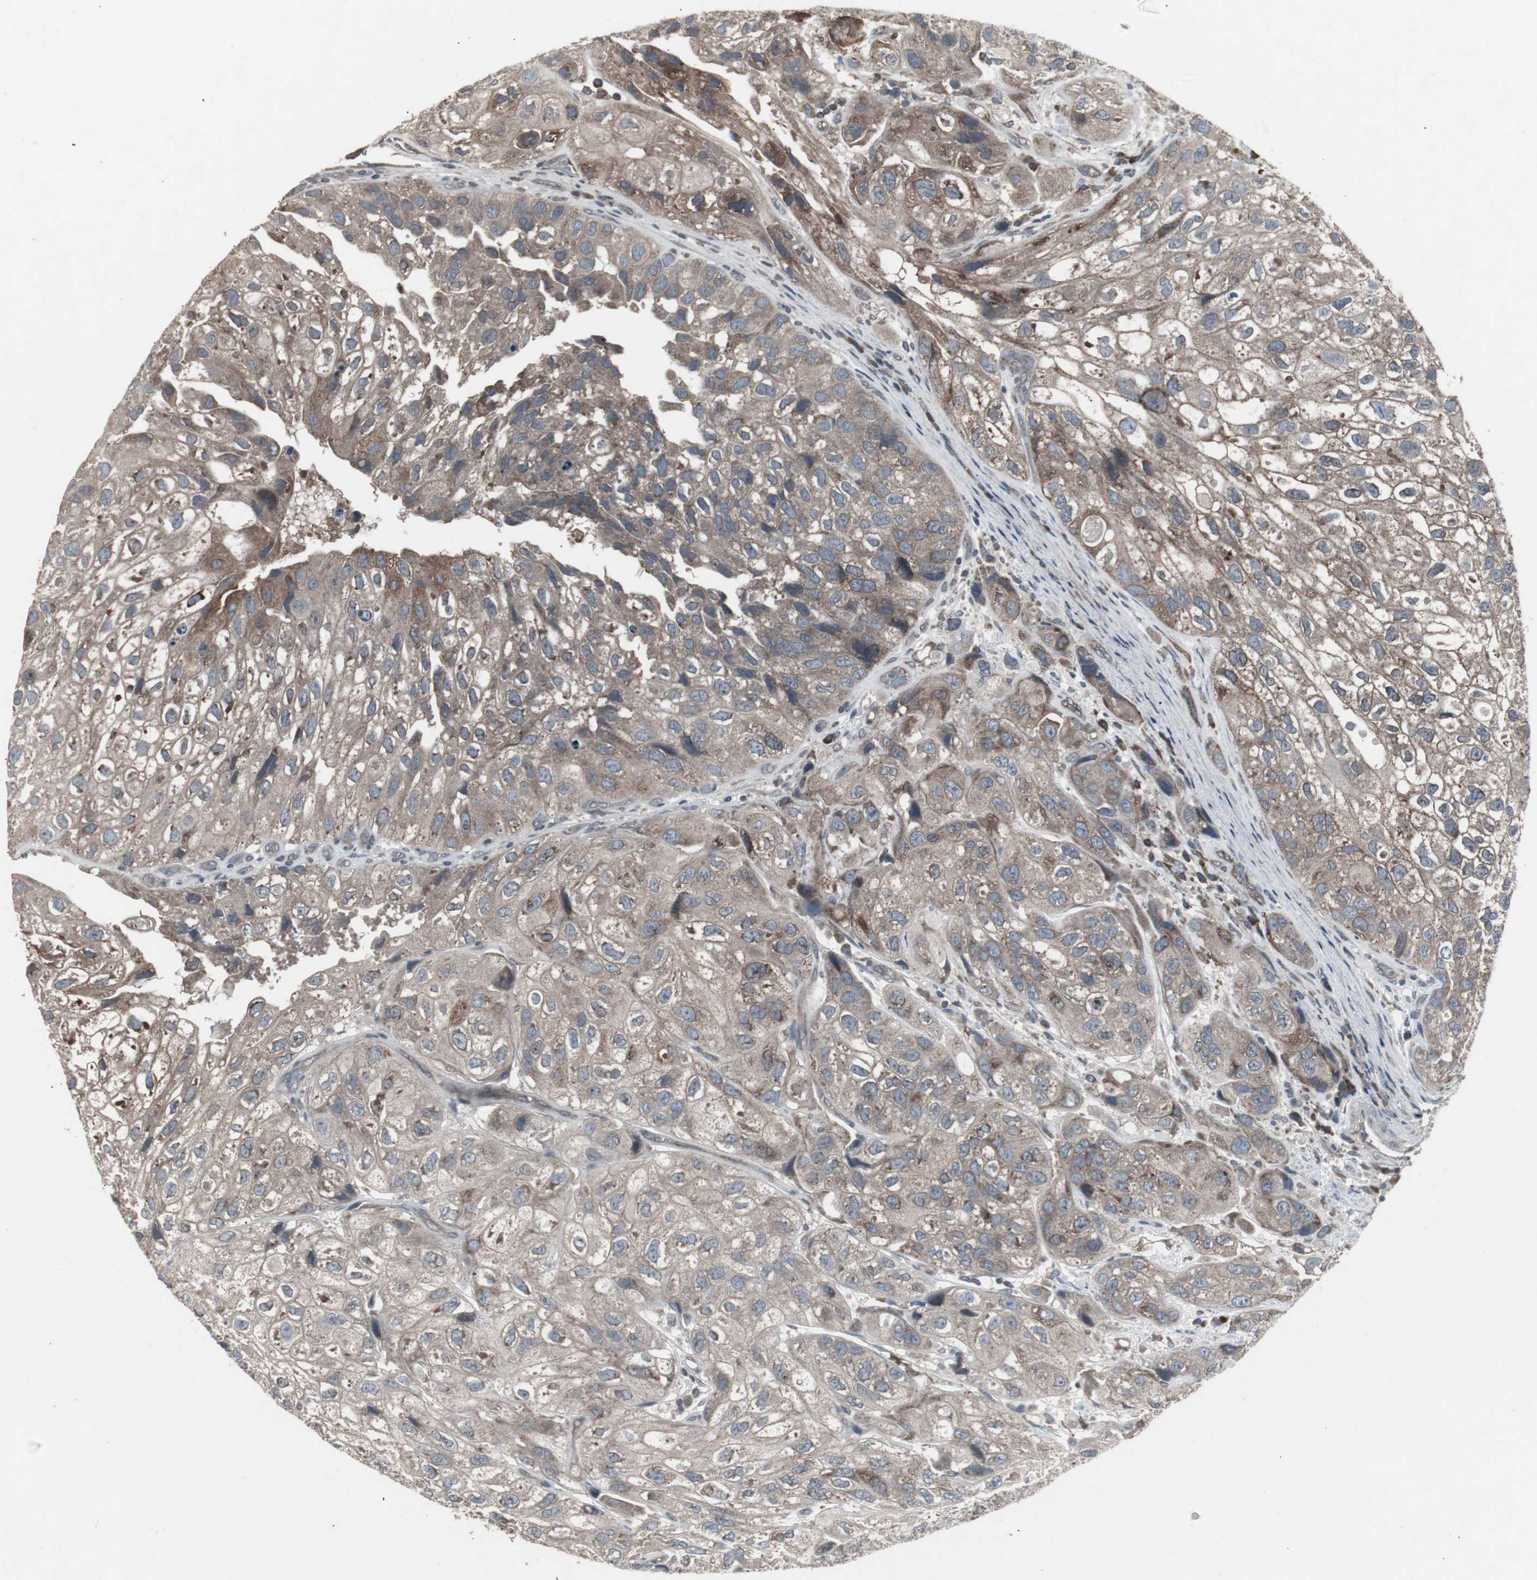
{"staining": {"intensity": "weak", "quantity": "25%-75%", "location": "cytoplasmic/membranous"}, "tissue": "urothelial cancer", "cell_type": "Tumor cells", "image_type": "cancer", "snomed": [{"axis": "morphology", "description": "Urothelial carcinoma, High grade"}, {"axis": "topography", "description": "Urinary bladder"}], "caption": "High-grade urothelial carcinoma stained with a brown dye demonstrates weak cytoplasmic/membranous positive staining in approximately 25%-75% of tumor cells.", "gene": "SSTR2", "patient": {"sex": "female", "age": 64}}